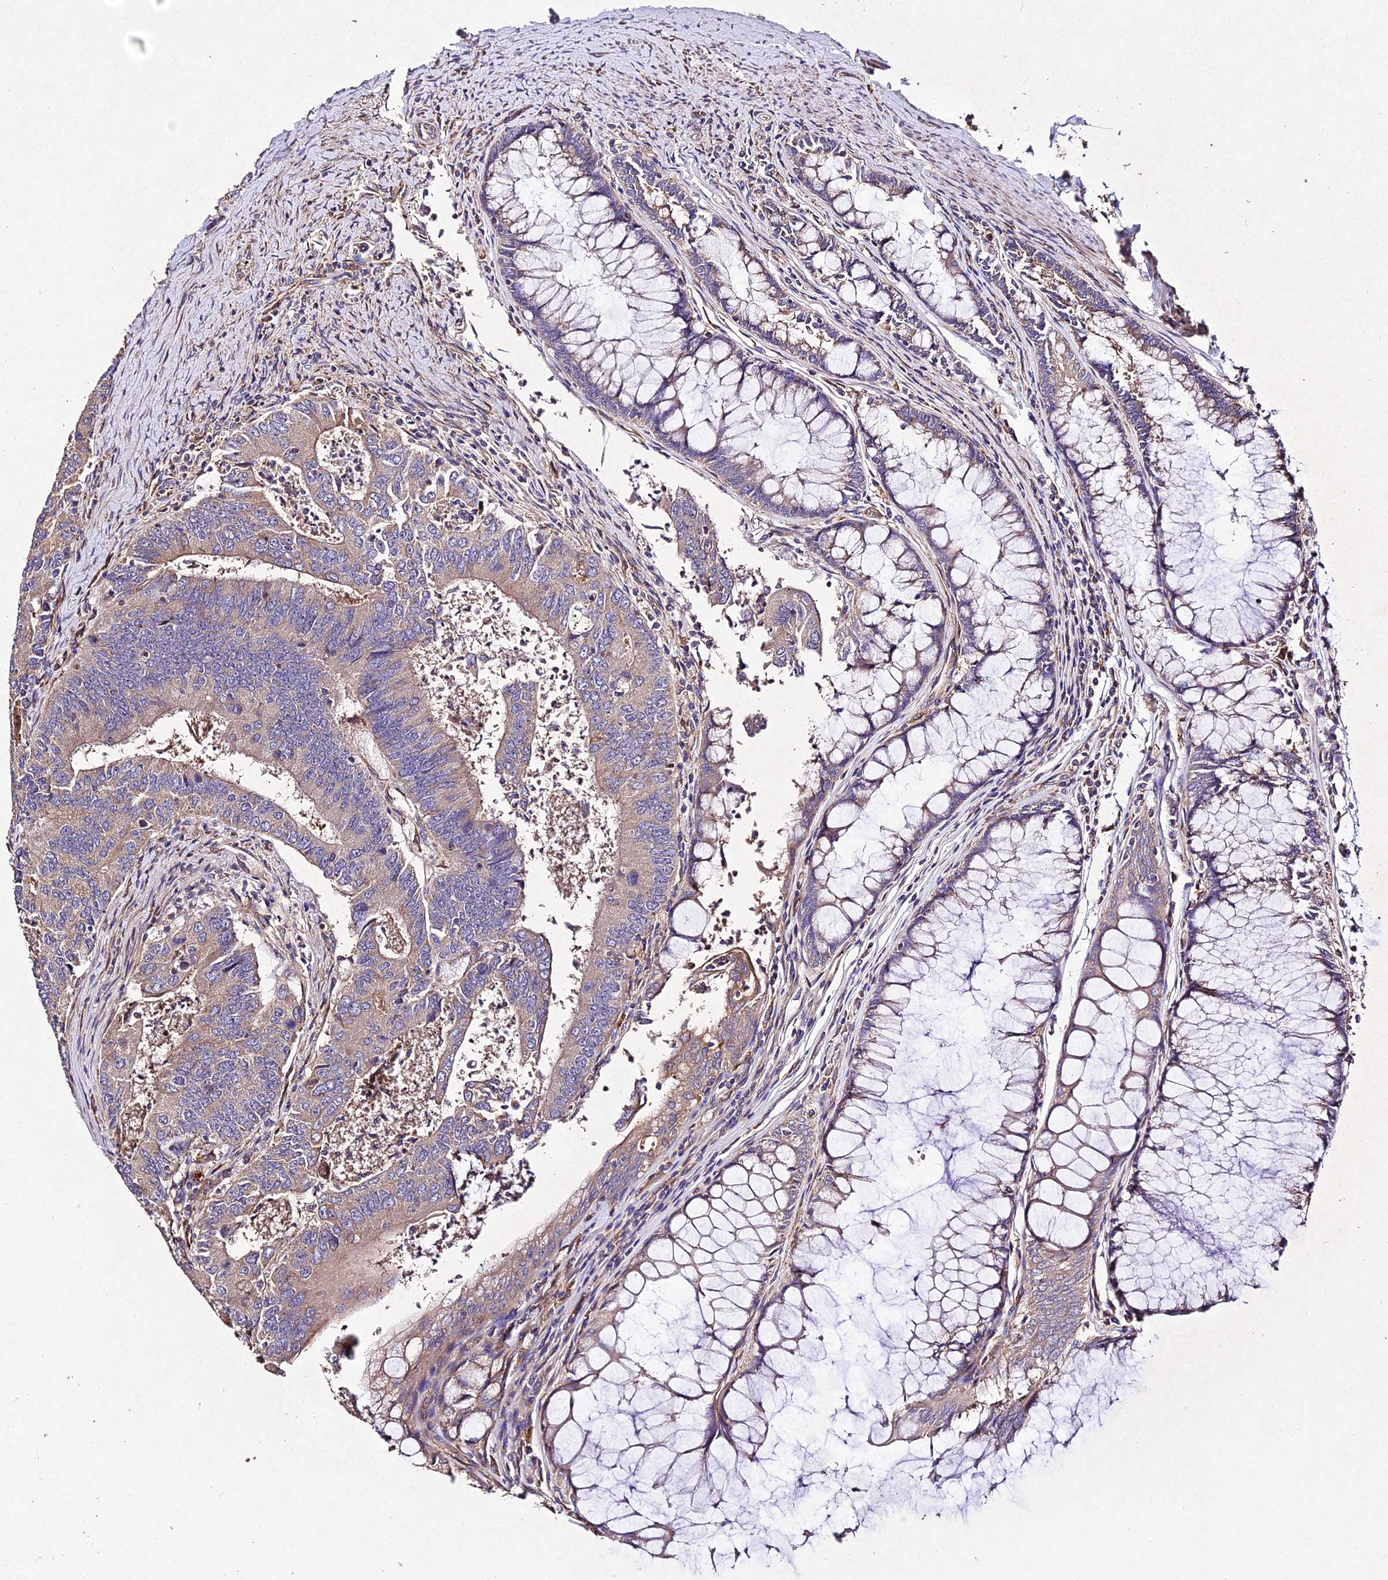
{"staining": {"intensity": "weak", "quantity": ">75%", "location": "cytoplasmic/membranous"}, "tissue": "colorectal cancer", "cell_type": "Tumor cells", "image_type": "cancer", "snomed": [{"axis": "morphology", "description": "Adenocarcinoma, NOS"}, {"axis": "topography", "description": "Colon"}], "caption": "Protein analysis of adenocarcinoma (colorectal) tissue displays weak cytoplasmic/membranous expression in approximately >75% of tumor cells.", "gene": "AP3M2", "patient": {"sex": "female", "age": 67}}